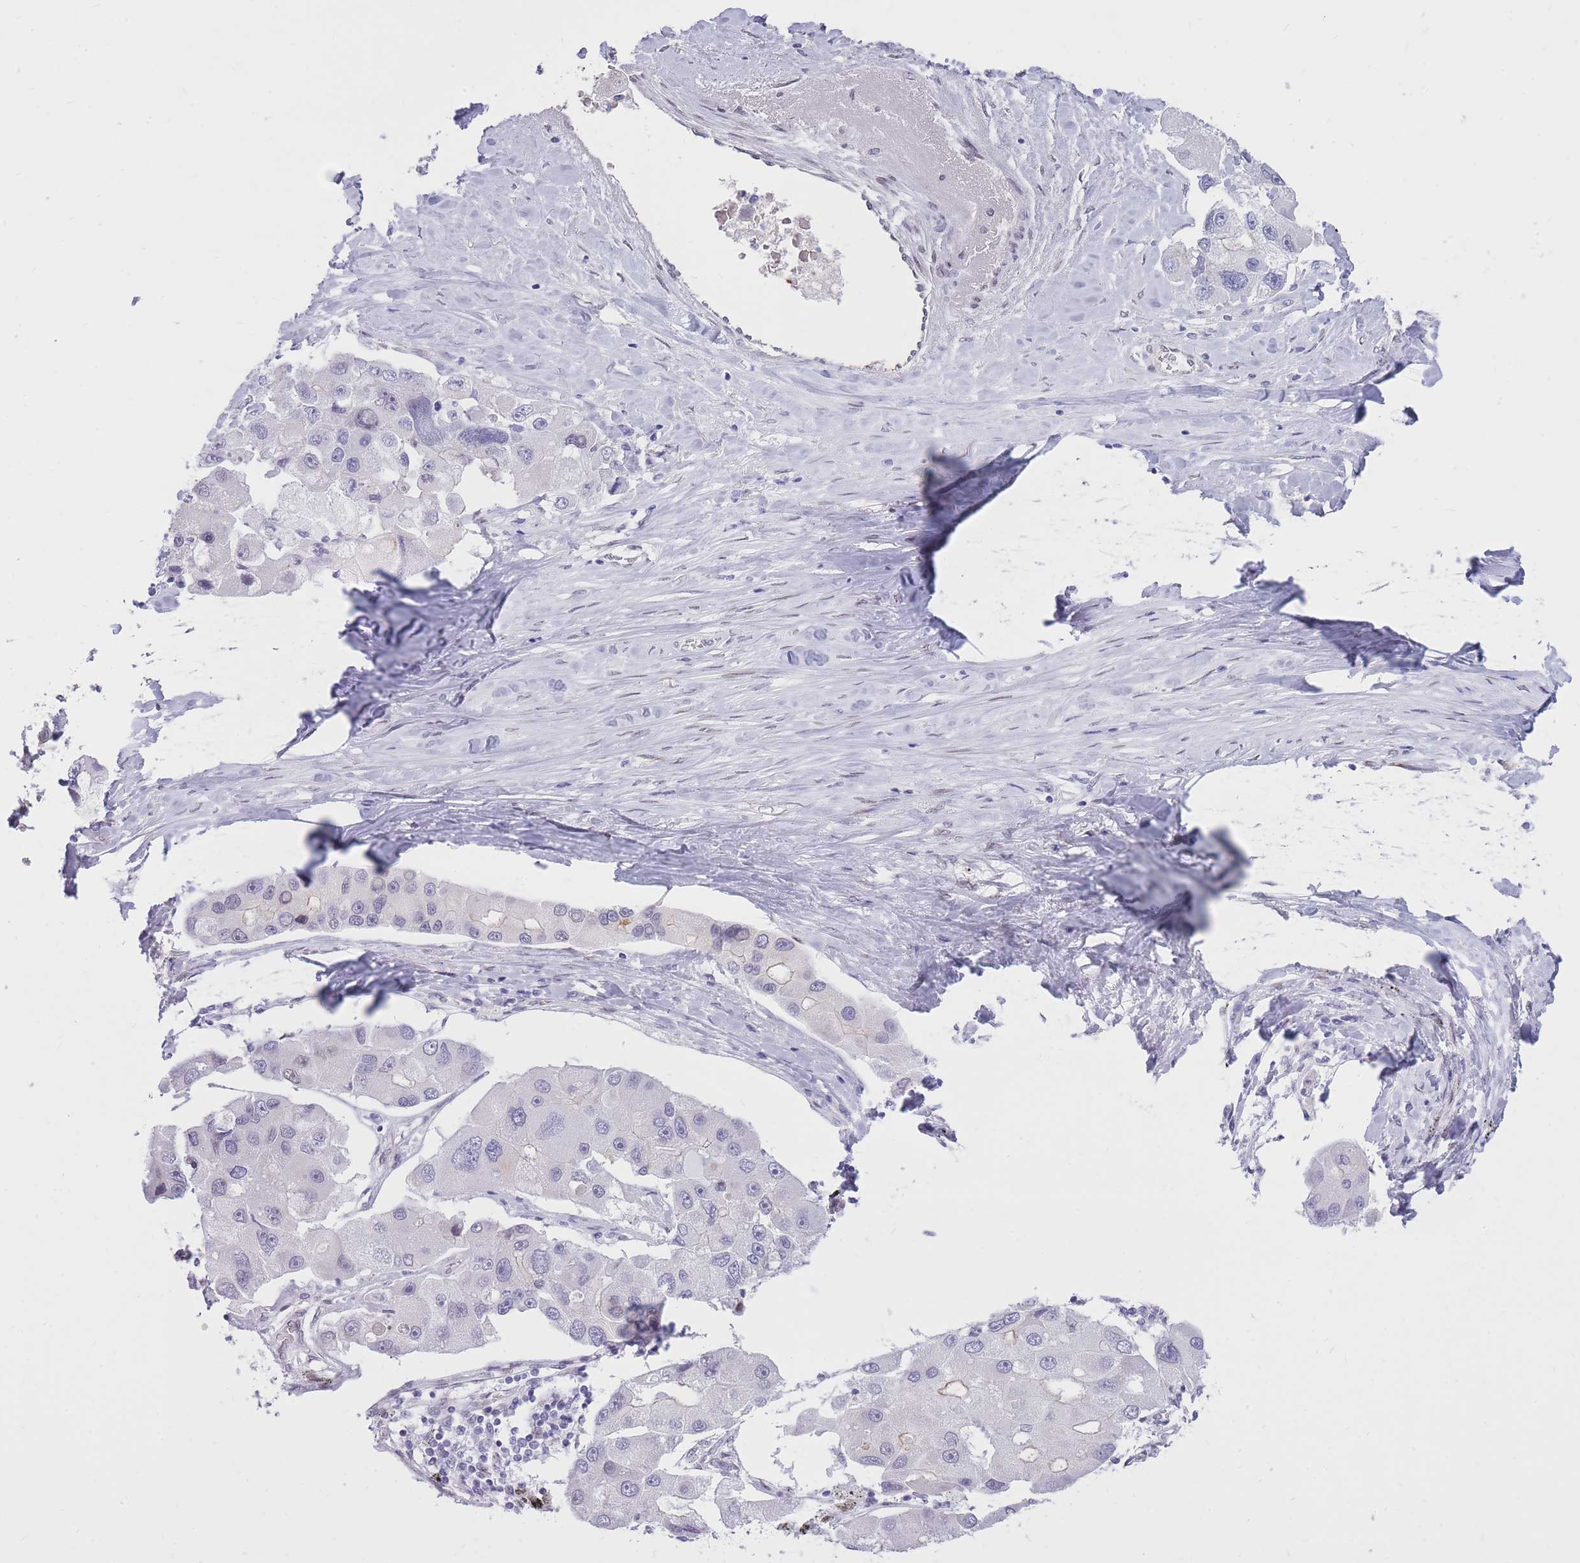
{"staining": {"intensity": "negative", "quantity": "none", "location": "none"}, "tissue": "lung cancer", "cell_type": "Tumor cells", "image_type": "cancer", "snomed": [{"axis": "morphology", "description": "Adenocarcinoma, NOS"}, {"axis": "topography", "description": "Lung"}], "caption": "This is a photomicrograph of immunohistochemistry staining of lung cancer, which shows no staining in tumor cells.", "gene": "HOOK2", "patient": {"sex": "female", "age": 54}}